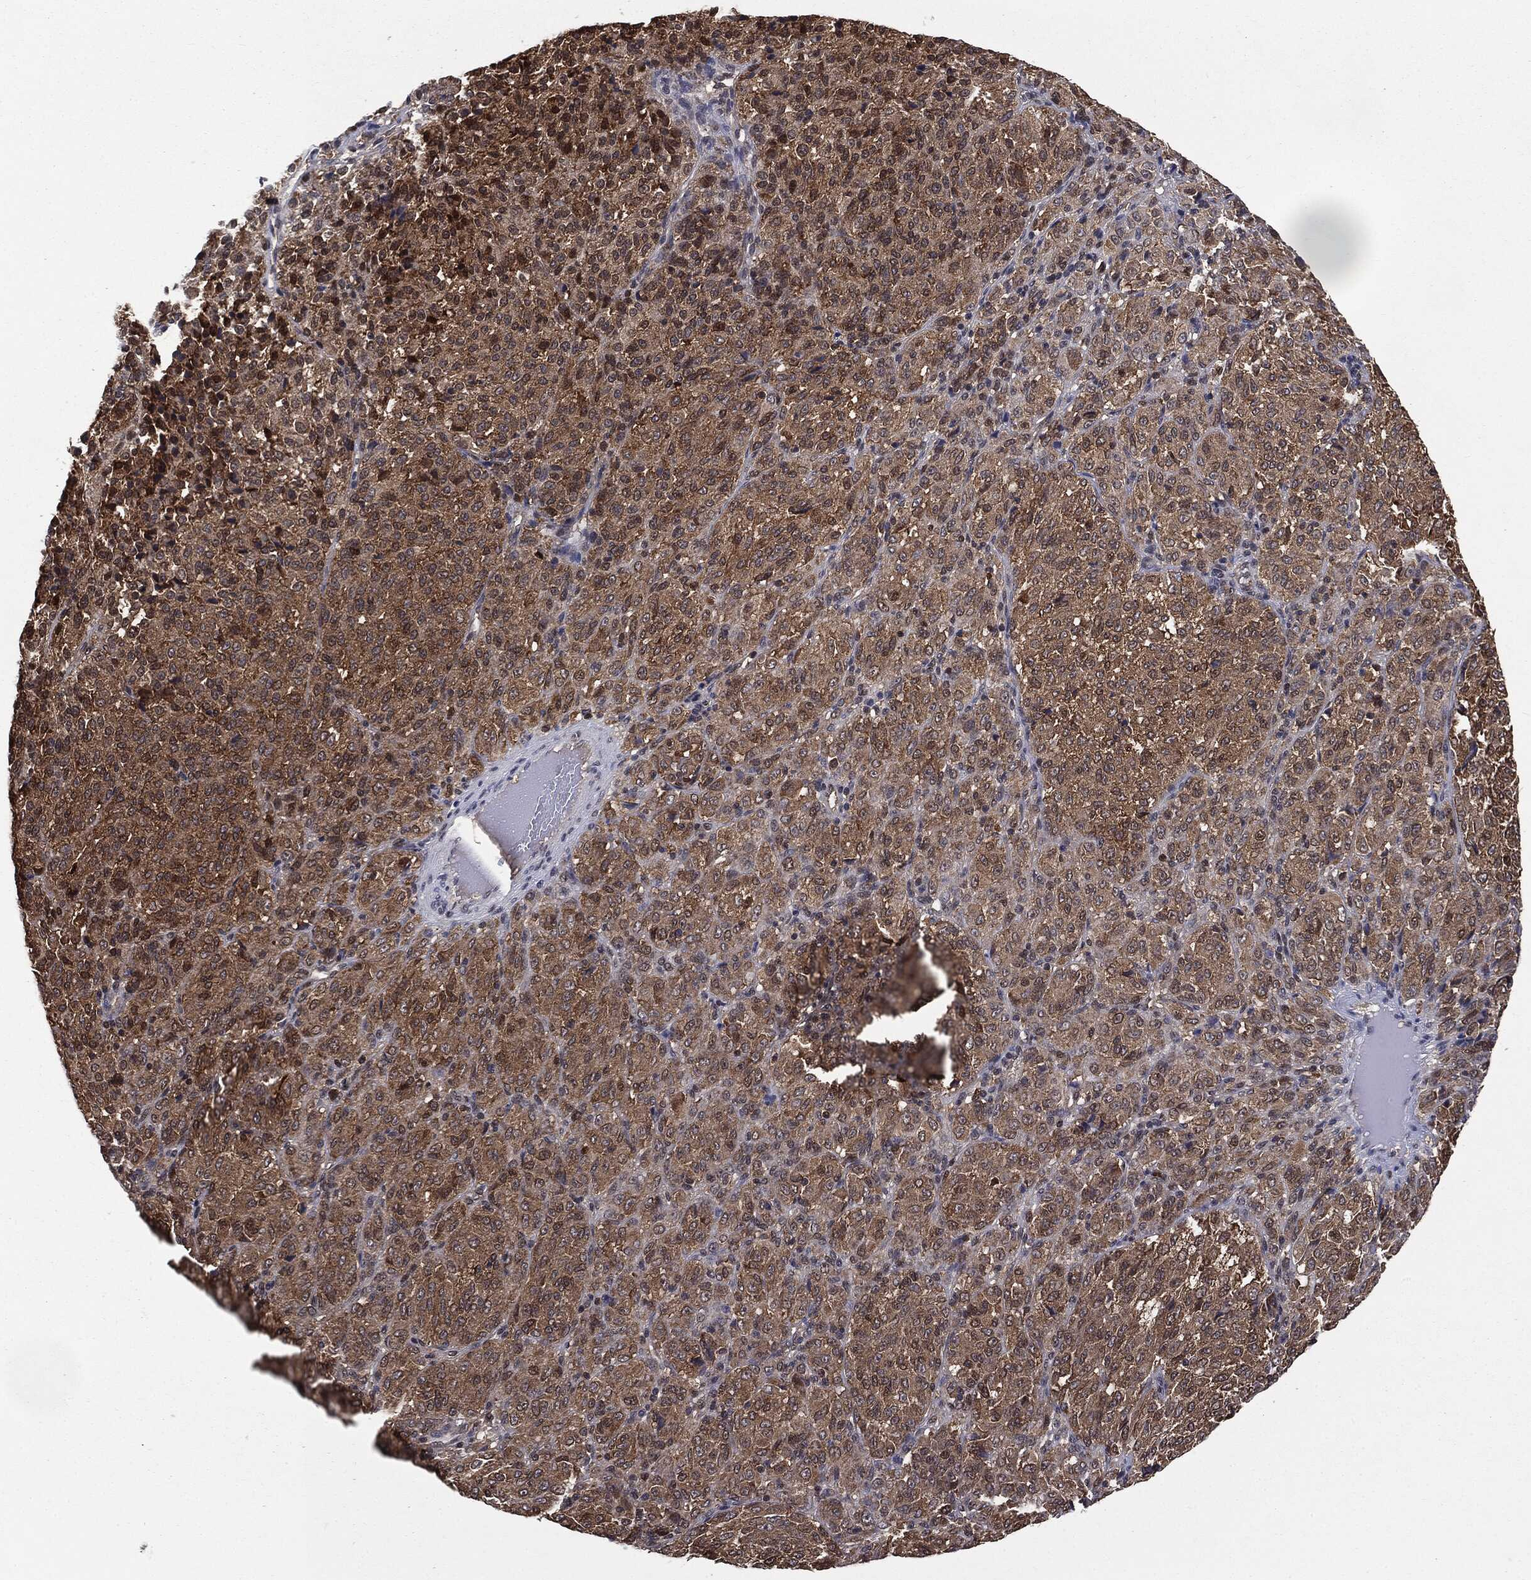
{"staining": {"intensity": "weak", "quantity": "25%-75%", "location": "cytoplasmic/membranous,nuclear"}, "tissue": "melanoma", "cell_type": "Tumor cells", "image_type": "cancer", "snomed": [{"axis": "morphology", "description": "Malignant melanoma, Metastatic site"}, {"axis": "topography", "description": "Brain"}], "caption": "Immunohistochemistry (IHC) of human melanoma displays low levels of weak cytoplasmic/membranous and nuclear staining in approximately 25%-75% of tumor cells.", "gene": "GPI", "patient": {"sex": "female", "age": 56}}